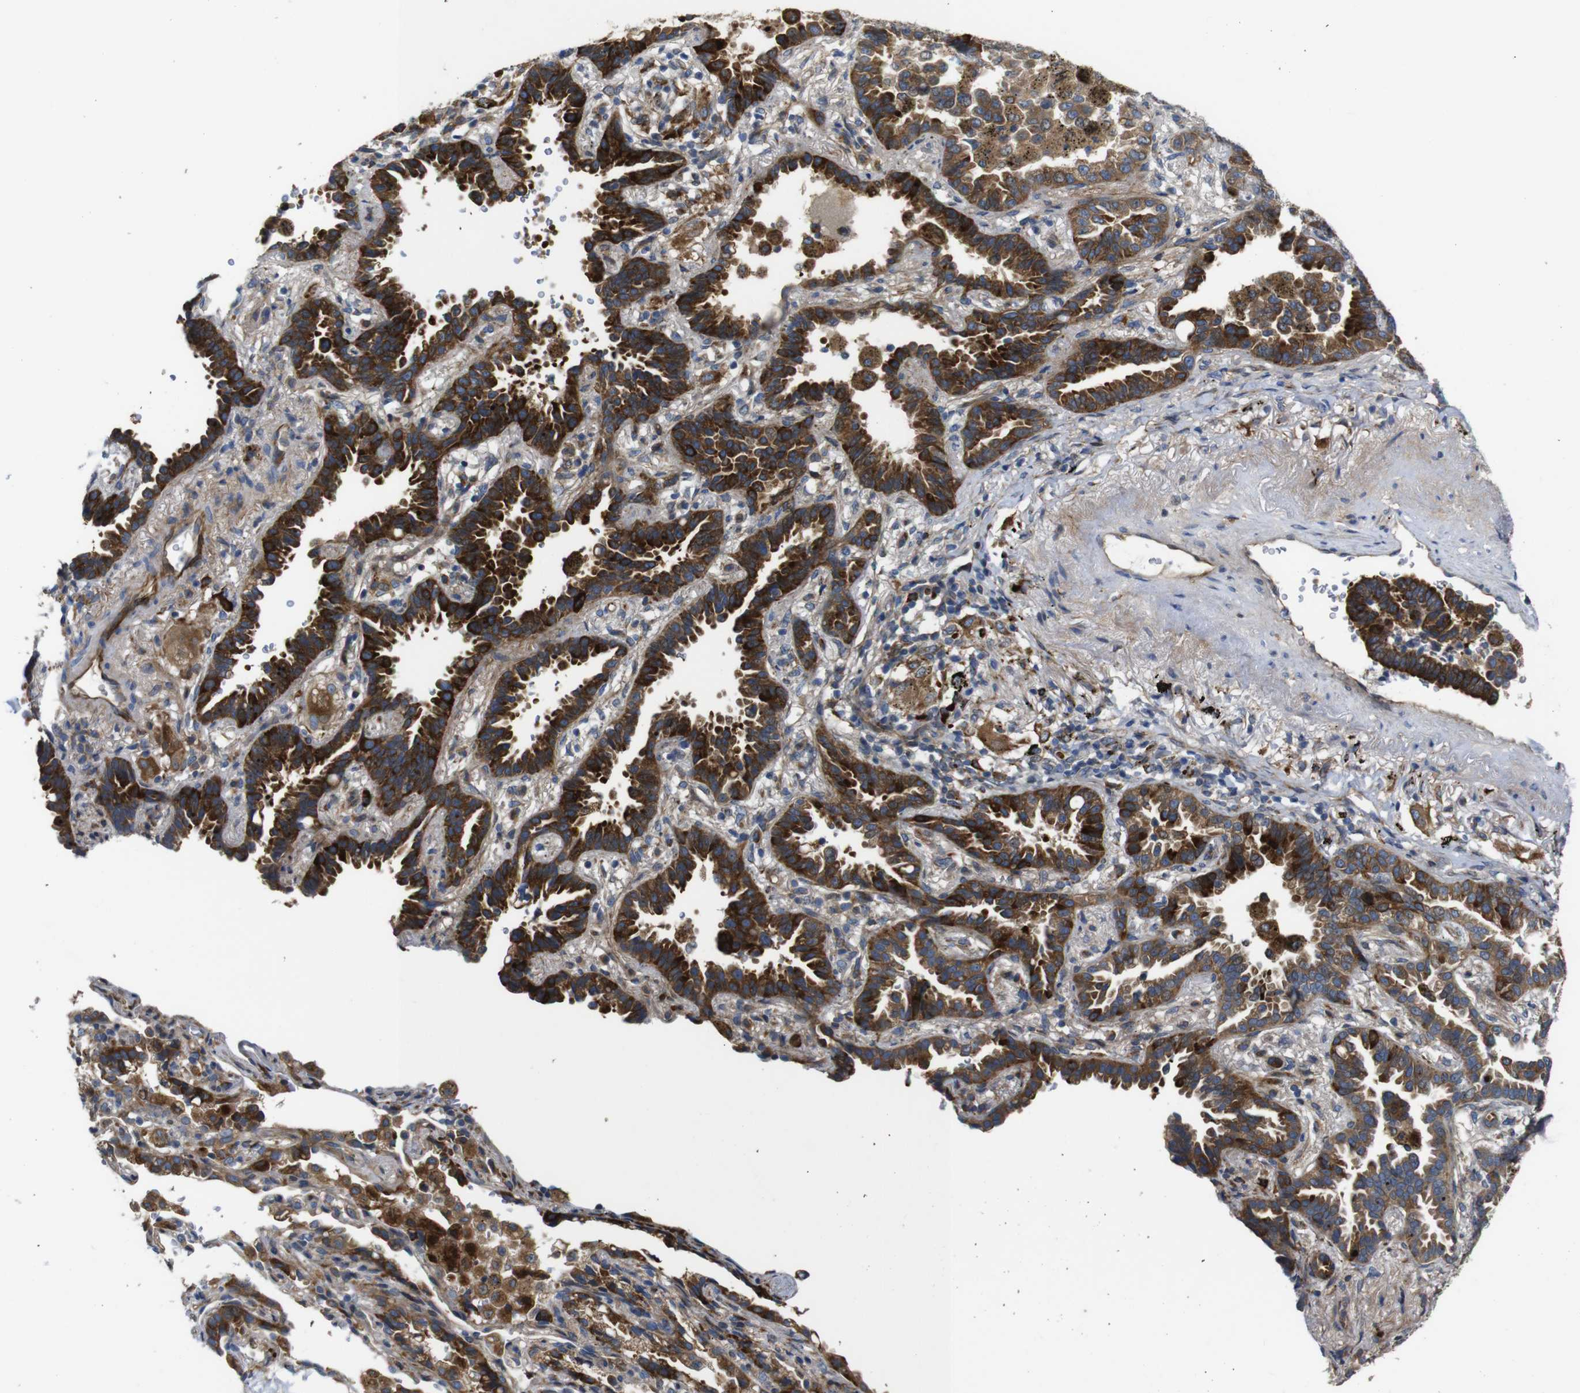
{"staining": {"intensity": "strong", "quantity": ">75%", "location": "cytoplasmic/membranous"}, "tissue": "lung cancer", "cell_type": "Tumor cells", "image_type": "cancer", "snomed": [{"axis": "morphology", "description": "Normal tissue, NOS"}, {"axis": "morphology", "description": "Adenocarcinoma, NOS"}, {"axis": "topography", "description": "Lung"}], "caption": "Lung cancer stained with a brown dye shows strong cytoplasmic/membranous positive staining in about >75% of tumor cells.", "gene": "UBE2G2", "patient": {"sex": "male", "age": 59}}